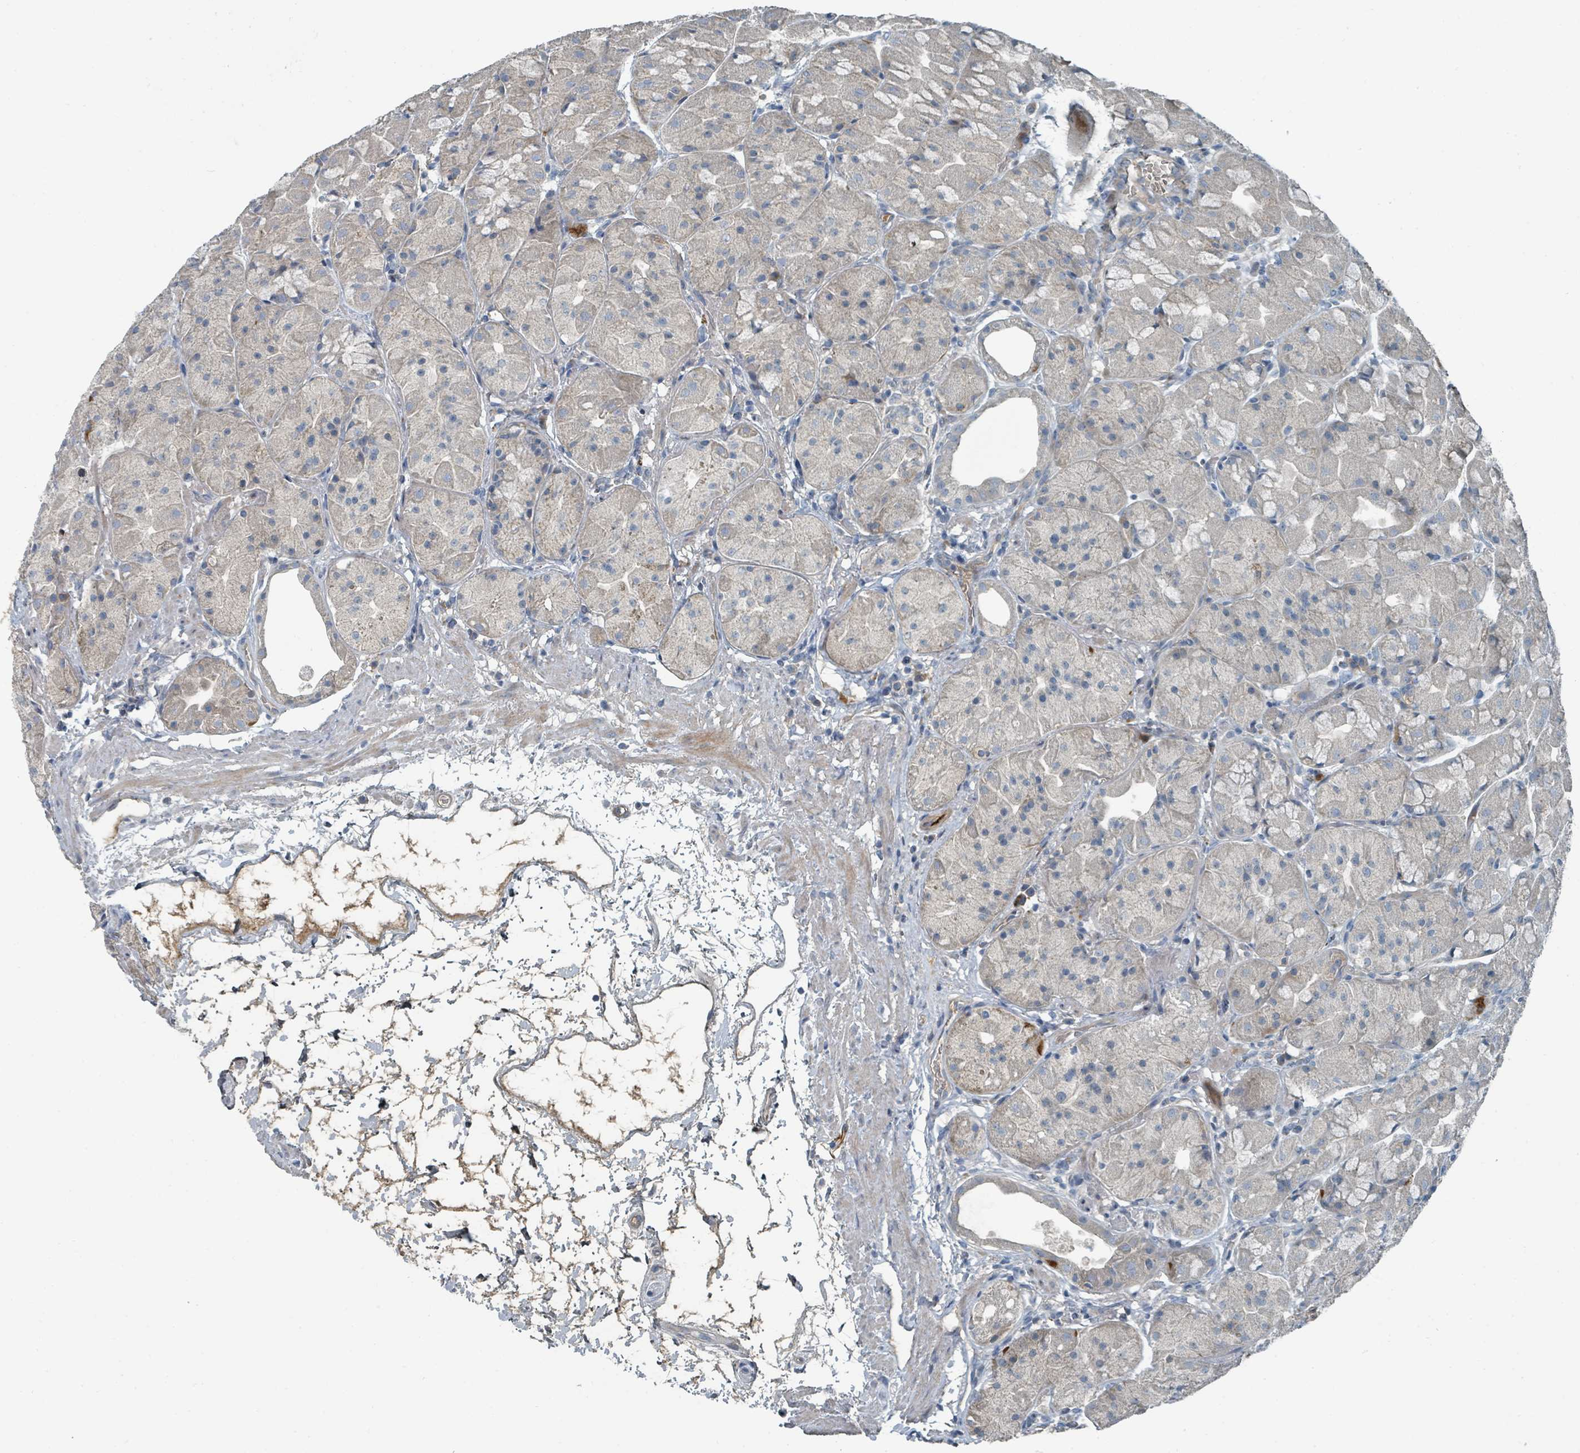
{"staining": {"intensity": "moderate", "quantity": "<25%", "location": "cytoplasmic/membranous"}, "tissue": "stomach", "cell_type": "Glandular cells", "image_type": "normal", "snomed": [{"axis": "morphology", "description": "Normal tissue, NOS"}, {"axis": "topography", "description": "Stomach"}], "caption": "This image displays immunohistochemistry (IHC) staining of benign stomach, with low moderate cytoplasmic/membranous expression in about <25% of glandular cells.", "gene": "SLC44A5", "patient": {"sex": "male", "age": 57}}